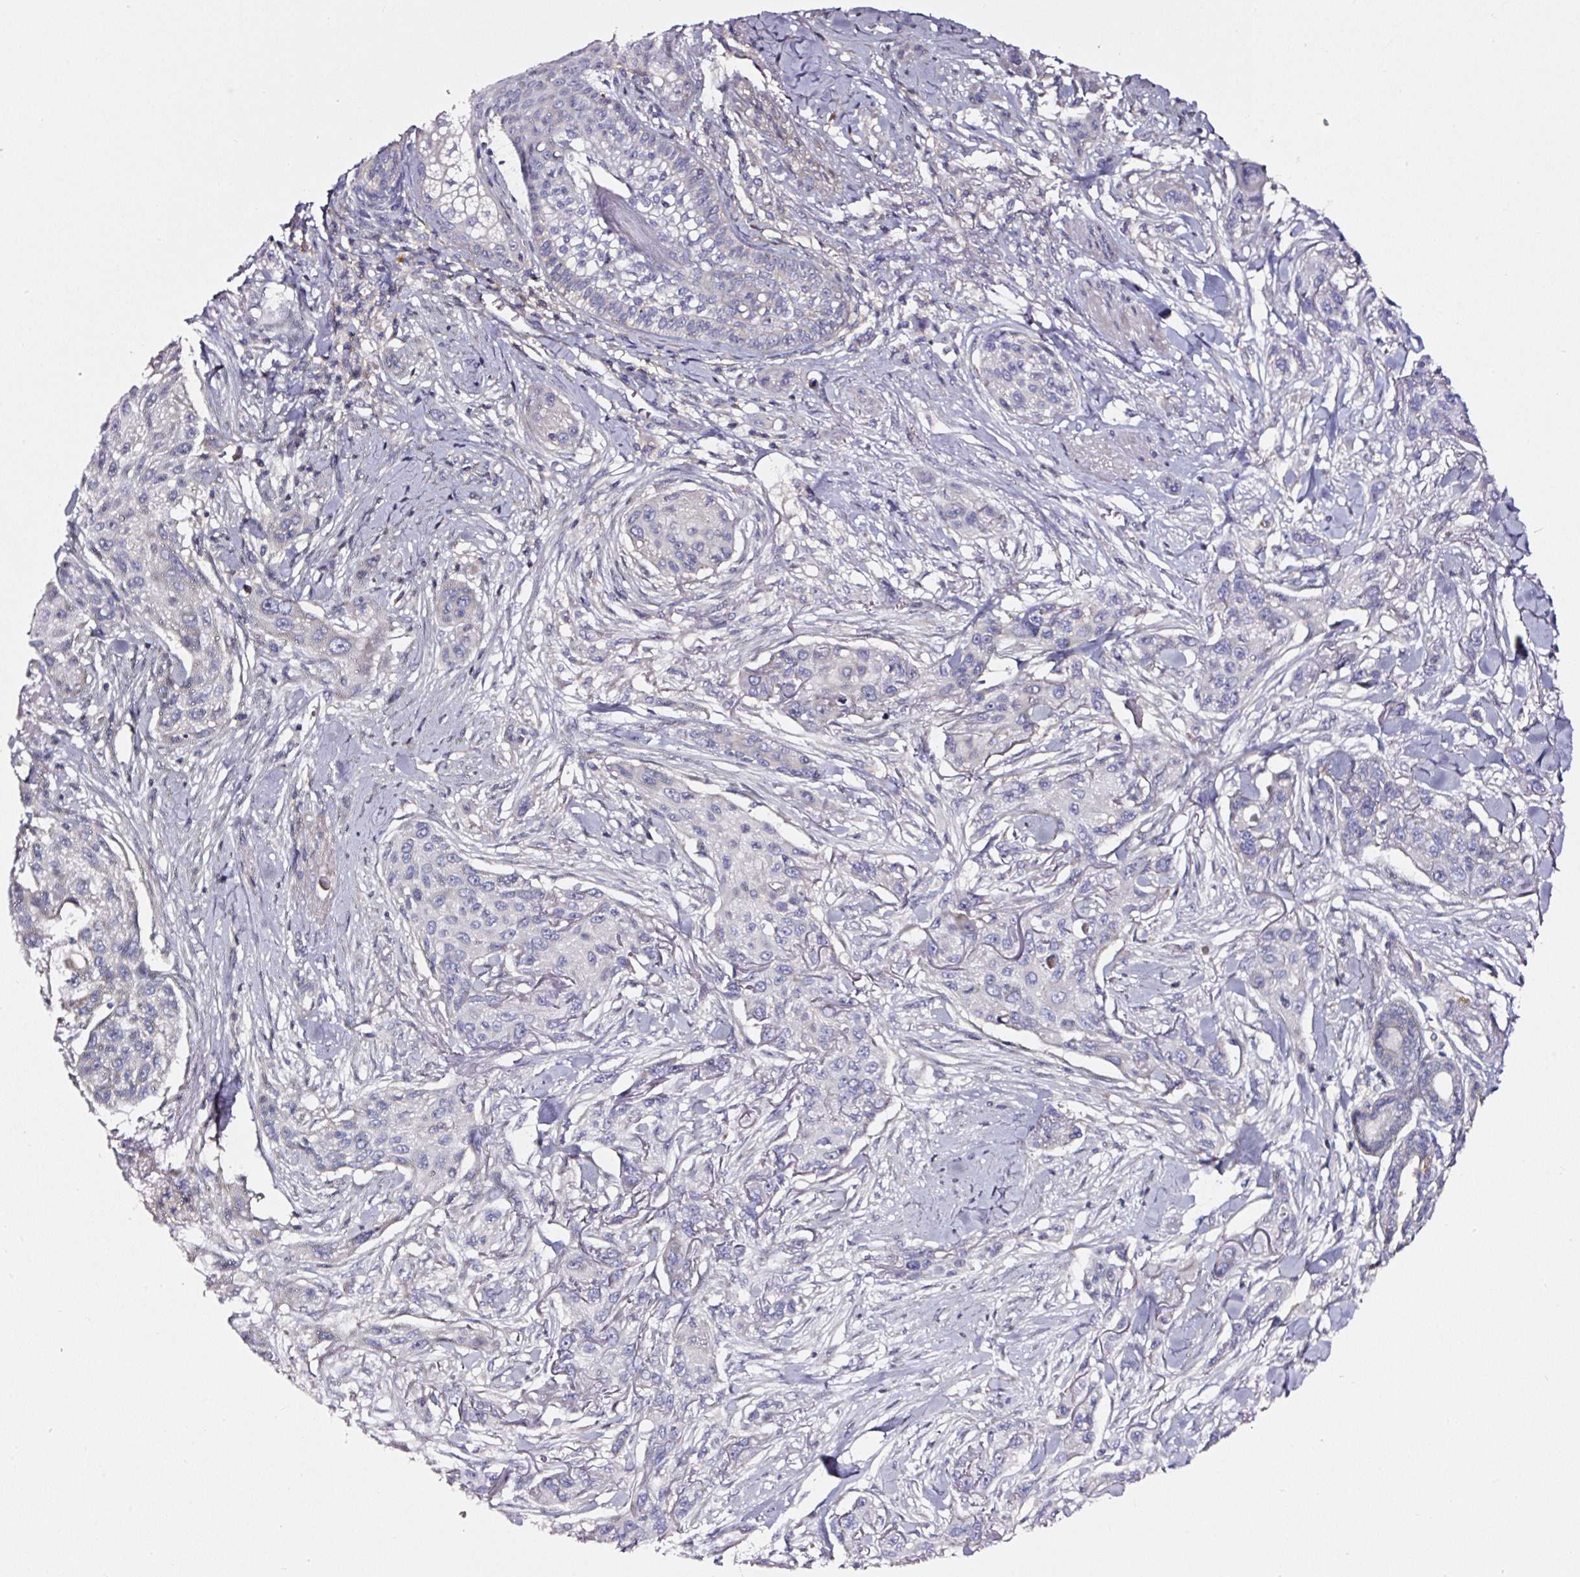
{"staining": {"intensity": "negative", "quantity": "none", "location": "none"}, "tissue": "skin cancer", "cell_type": "Tumor cells", "image_type": "cancer", "snomed": [{"axis": "morphology", "description": "Squamous cell carcinoma, NOS"}, {"axis": "topography", "description": "Skin"}], "caption": "High power microscopy histopathology image of an immunohistochemistry photomicrograph of squamous cell carcinoma (skin), revealing no significant staining in tumor cells.", "gene": "CD47", "patient": {"sex": "male", "age": 63}}